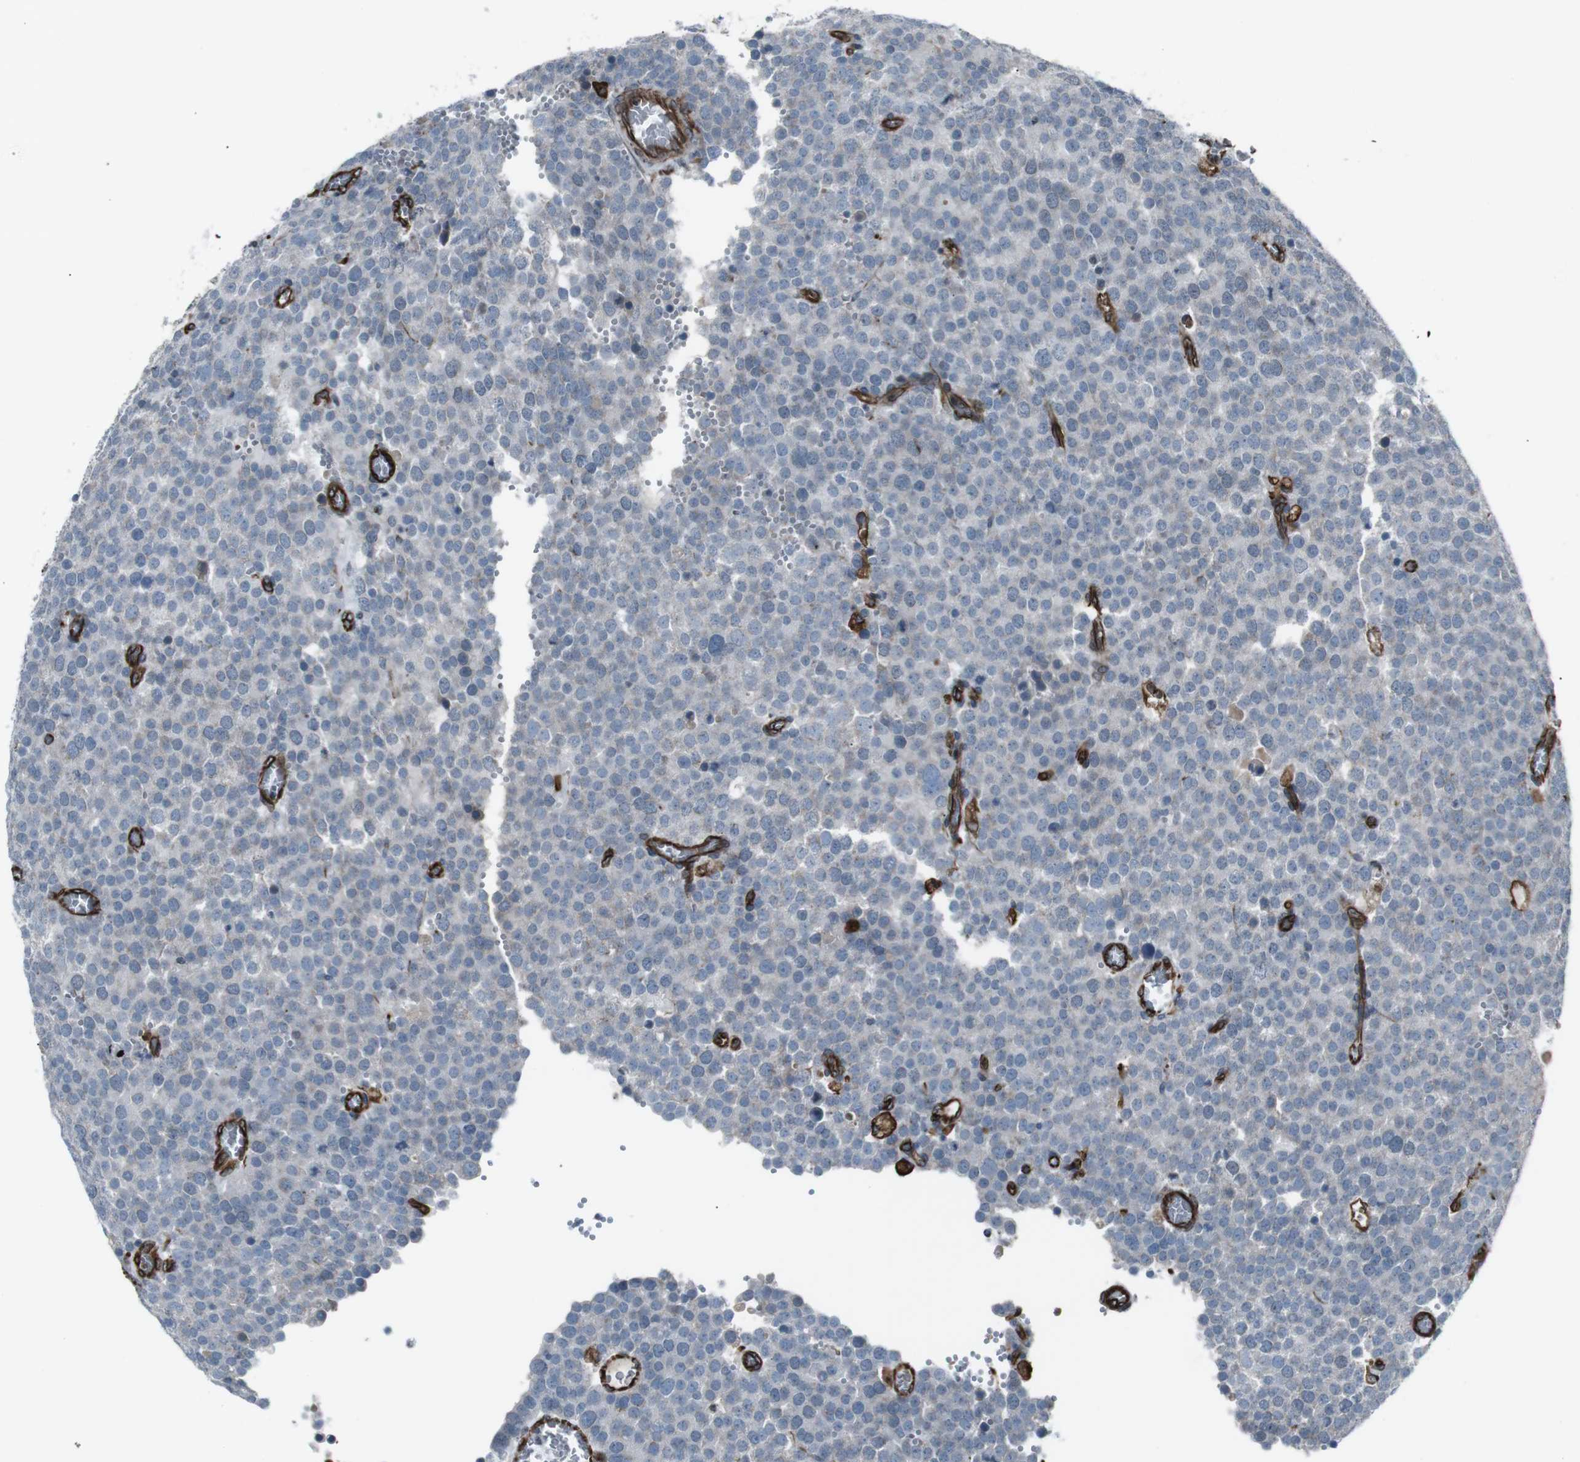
{"staining": {"intensity": "negative", "quantity": "none", "location": "none"}, "tissue": "testis cancer", "cell_type": "Tumor cells", "image_type": "cancer", "snomed": [{"axis": "morphology", "description": "Normal tissue, NOS"}, {"axis": "morphology", "description": "Seminoma, NOS"}, {"axis": "topography", "description": "Testis"}], "caption": "This photomicrograph is of testis seminoma stained with IHC to label a protein in brown with the nuclei are counter-stained blue. There is no positivity in tumor cells.", "gene": "TMEM141", "patient": {"sex": "male", "age": 71}}